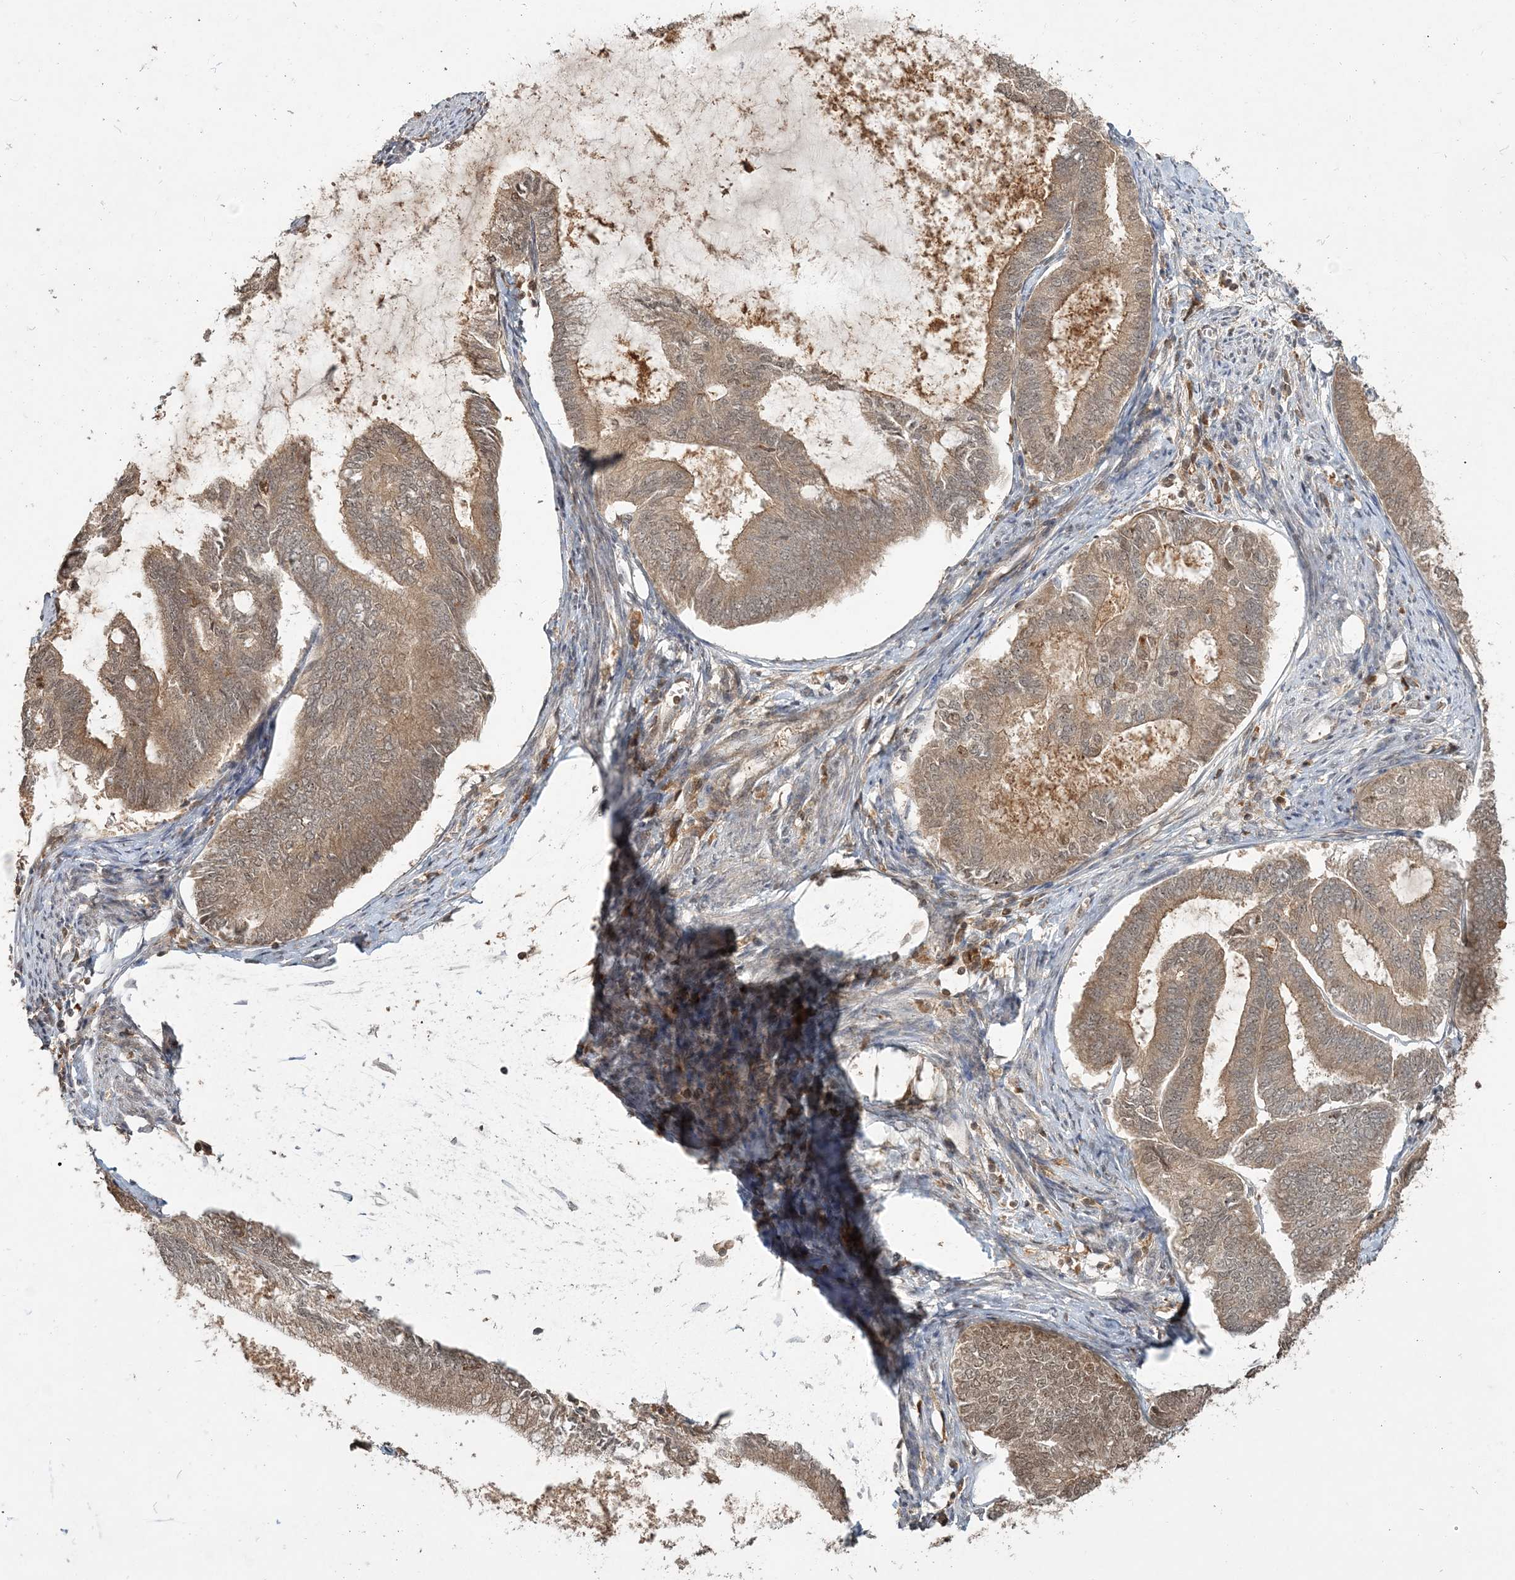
{"staining": {"intensity": "moderate", "quantity": ">75%", "location": "cytoplasmic/membranous,nuclear"}, "tissue": "endometrial cancer", "cell_type": "Tumor cells", "image_type": "cancer", "snomed": [{"axis": "morphology", "description": "Adenocarcinoma, NOS"}, {"axis": "topography", "description": "Endometrium"}], "caption": "The photomicrograph exhibits a brown stain indicating the presence of a protein in the cytoplasmic/membranous and nuclear of tumor cells in endometrial adenocarcinoma.", "gene": "CAB39", "patient": {"sex": "female", "age": 86}}